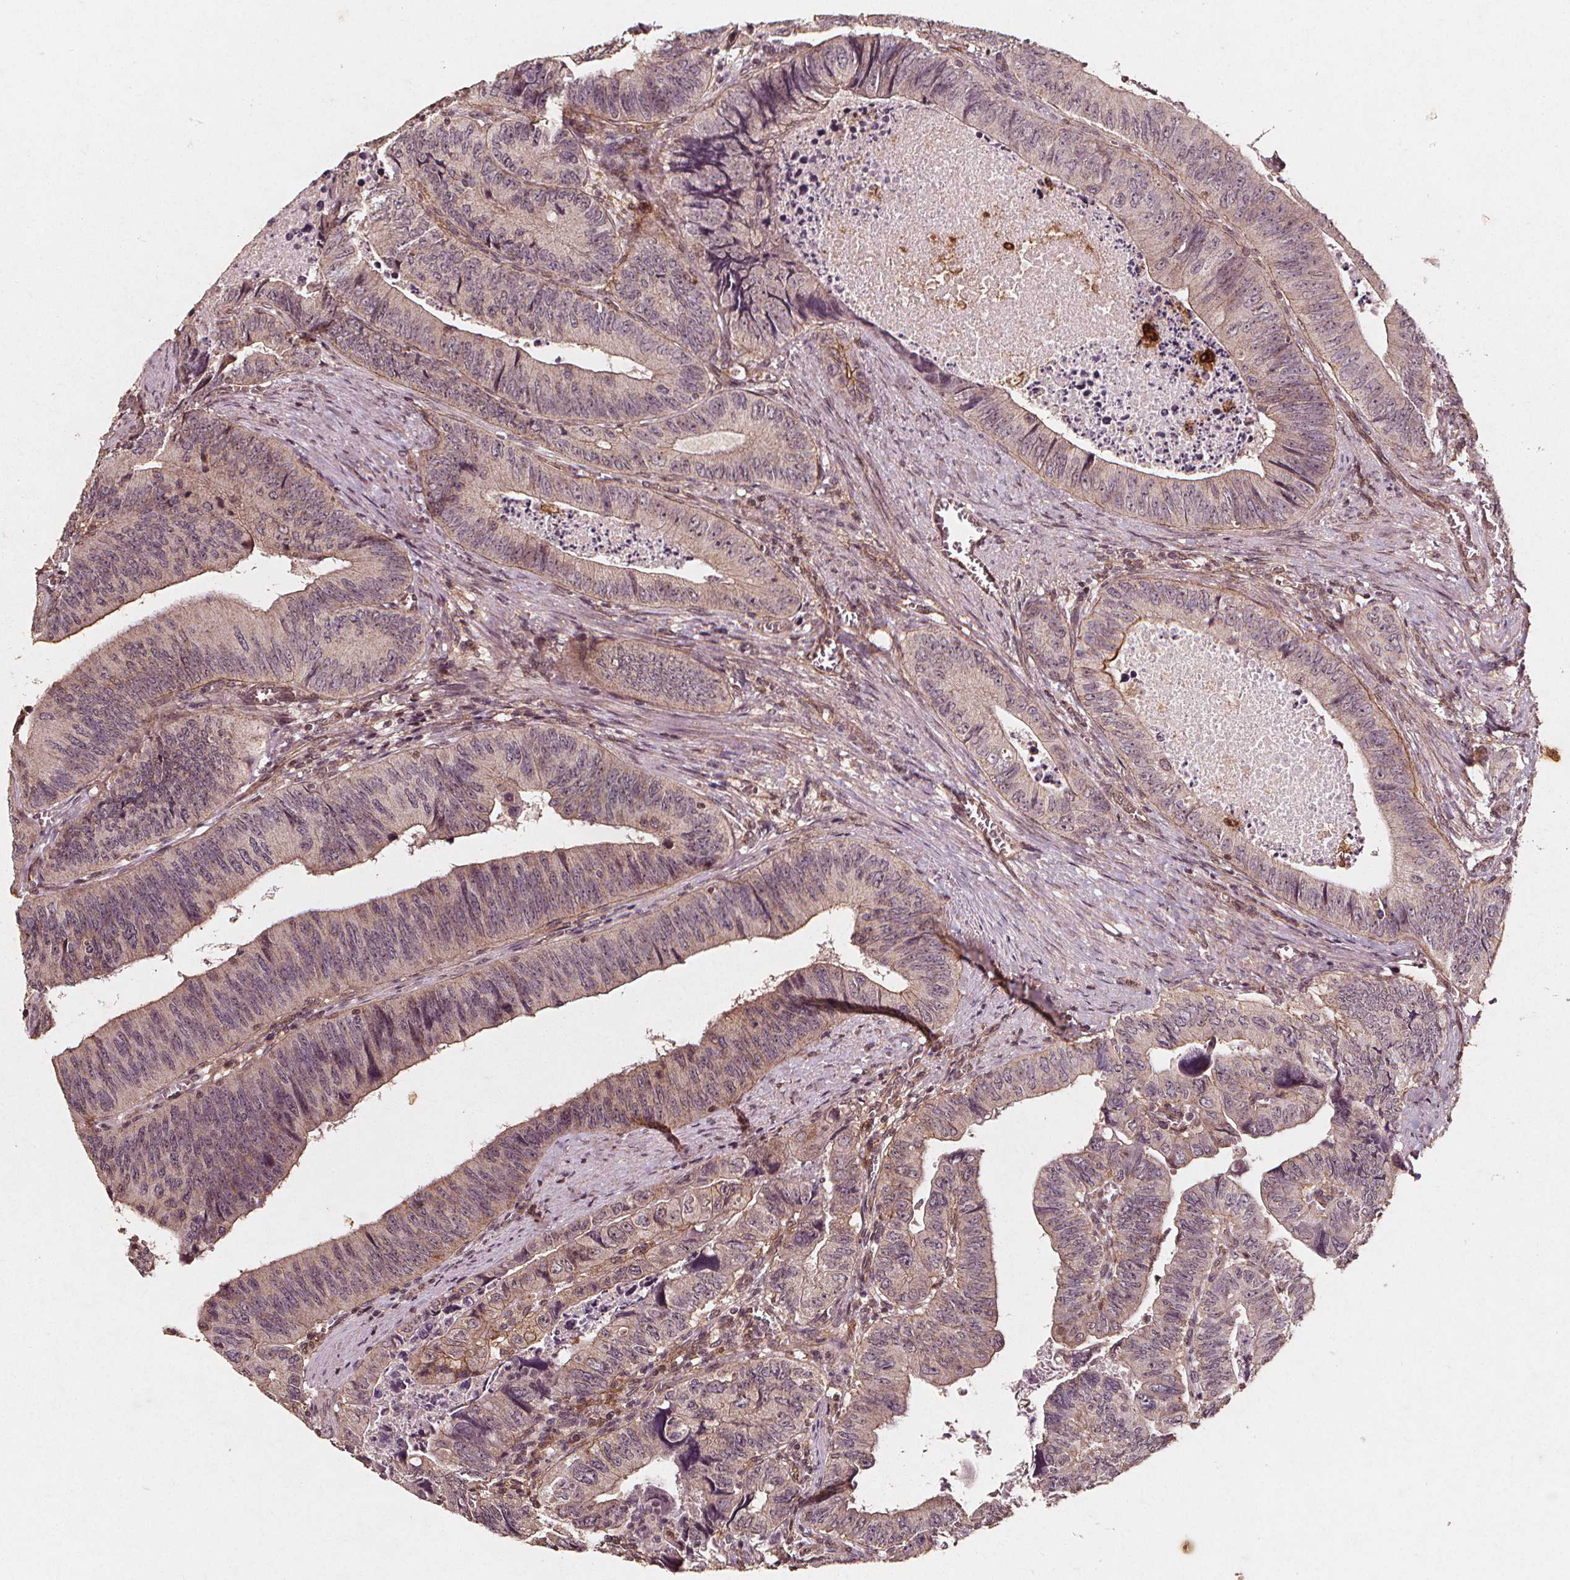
{"staining": {"intensity": "weak", "quantity": "25%-75%", "location": "cytoplasmic/membranous"}, "tissue": "colorectal cancer", "cell_type": "Tumor cells", "image_type": "cancer", "snomed": [{"axis": "morphology", "description": "Adenocarcinoma, NOS"}, {"axis": "topography", "description": "Colon"}], "caption": "A low amount of weak cytoplasmic/membranous expression is present in about 25%-75% of tumor cells in colorectal cancer (adenocarcinoma) tissue.", "gene": "ABCA1", "patient": {"sex": "female", "age": 84}}